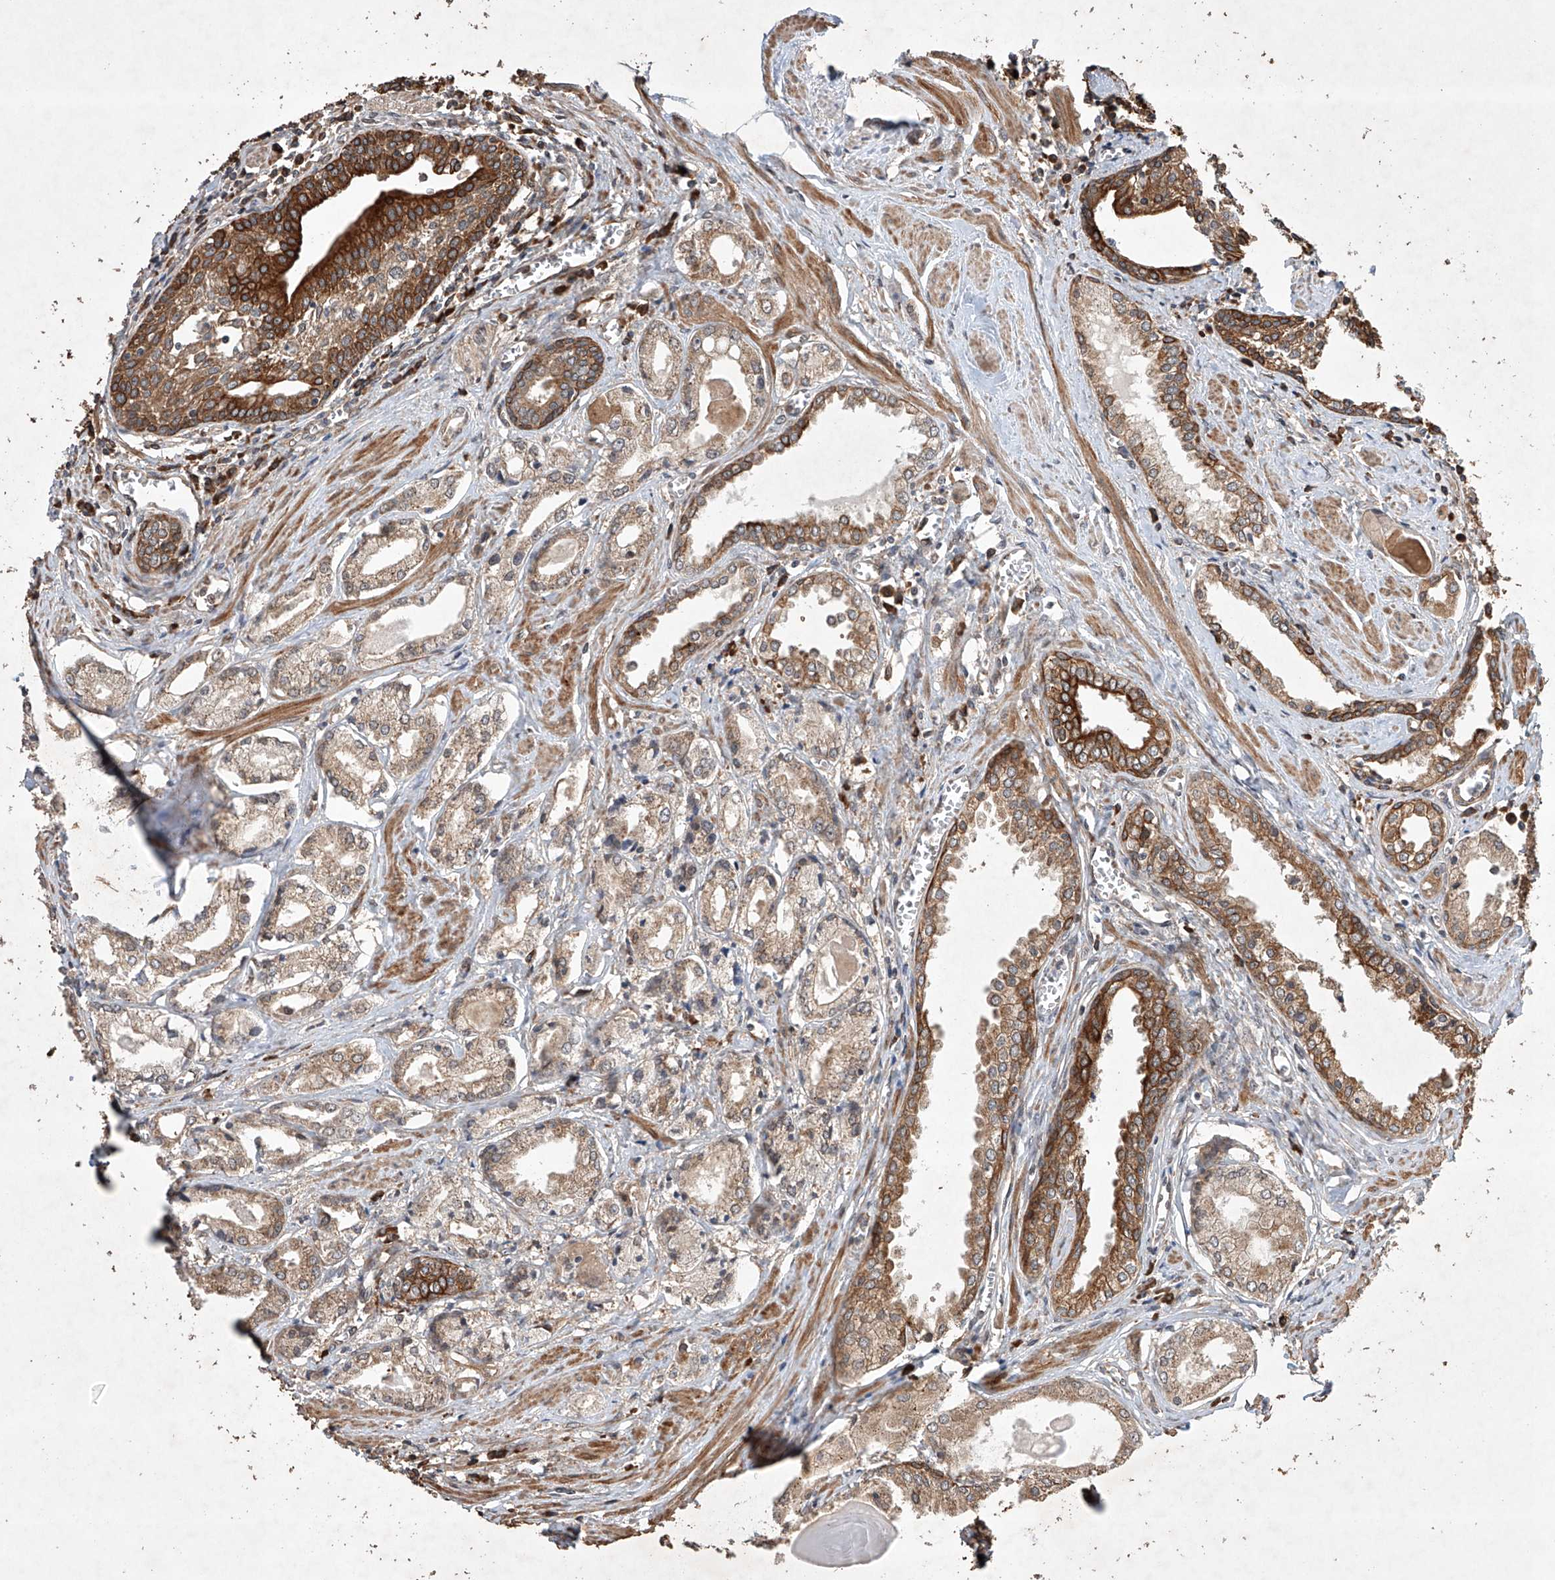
{"staining": {"intensity": "weak", "quantity": ">75%", "location": "cytoplasmic/membranous"}, "tissue": "prostate cancer", "cell_type": "Tumor cells", "image_type": "cancer", "snomed": [{"axis": "morphology", "description": "Adenocarcinoma, Low grade"}, {"axis": "topography", "description": "Prostate"}], "caption": "Tumor cells display weak cytoplasmic/membranous expression in about >75% of cells in prostate low-grade adenocarcinoma. Nuclei are stained in blue.", "gene": "LURAP1", "patient": {"sex": "male", "age": 60}}